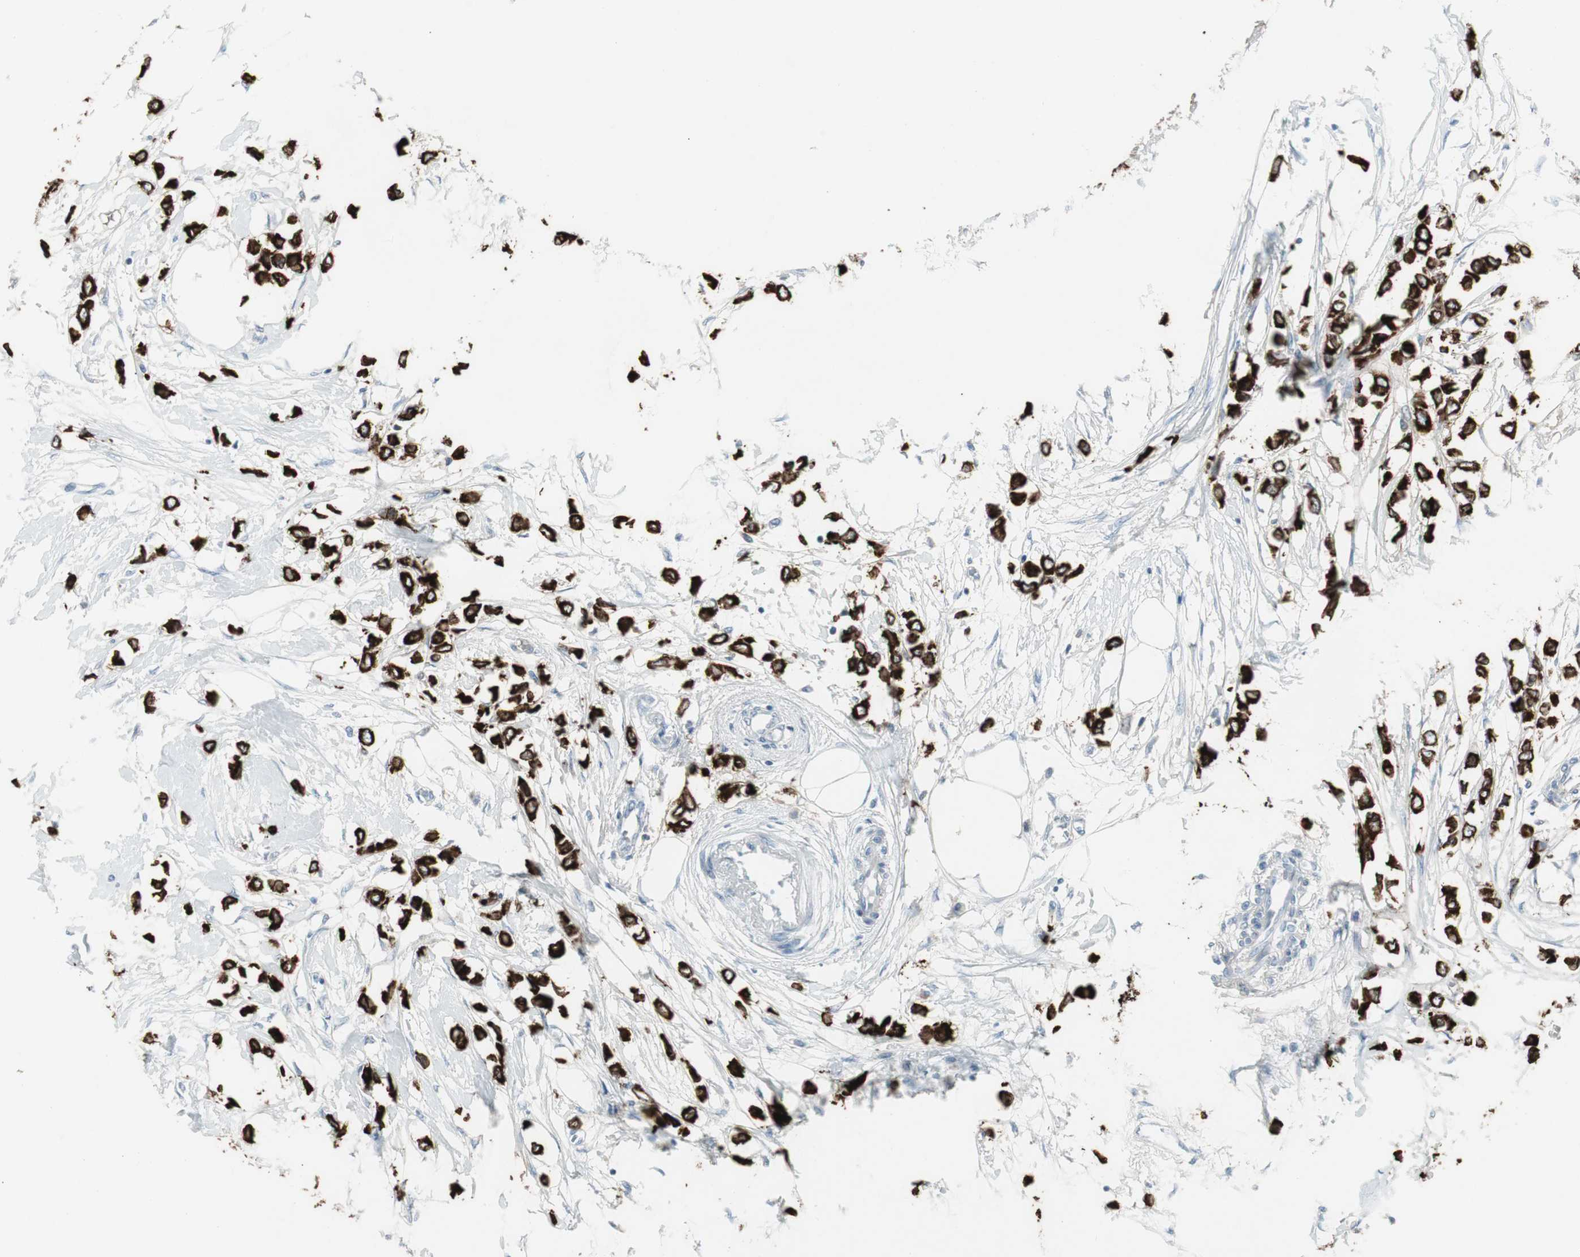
{"staining": {"intensity": "strong", "quantity": ">75%", "location": "cytoplasmic/membranous"}, "tissue": "breast cancer", "cell_type": "Tumor cells", "image_type": "cancer", "snomed": [{"axis": "morphology", "description": "Lobular carcinoma"}, {"axis": "topography", "description": "Breast"}], "caption": "High-power microscopy captured an immunohistochemistry (IHC) photomicrograph of breast cancer (lobular carcinoma), revealing strong cytoplasmic/membranous staining in about >75% of tumor cells.", "gene": "AGR2", "patient": {"sex": "female", "age": 51}}